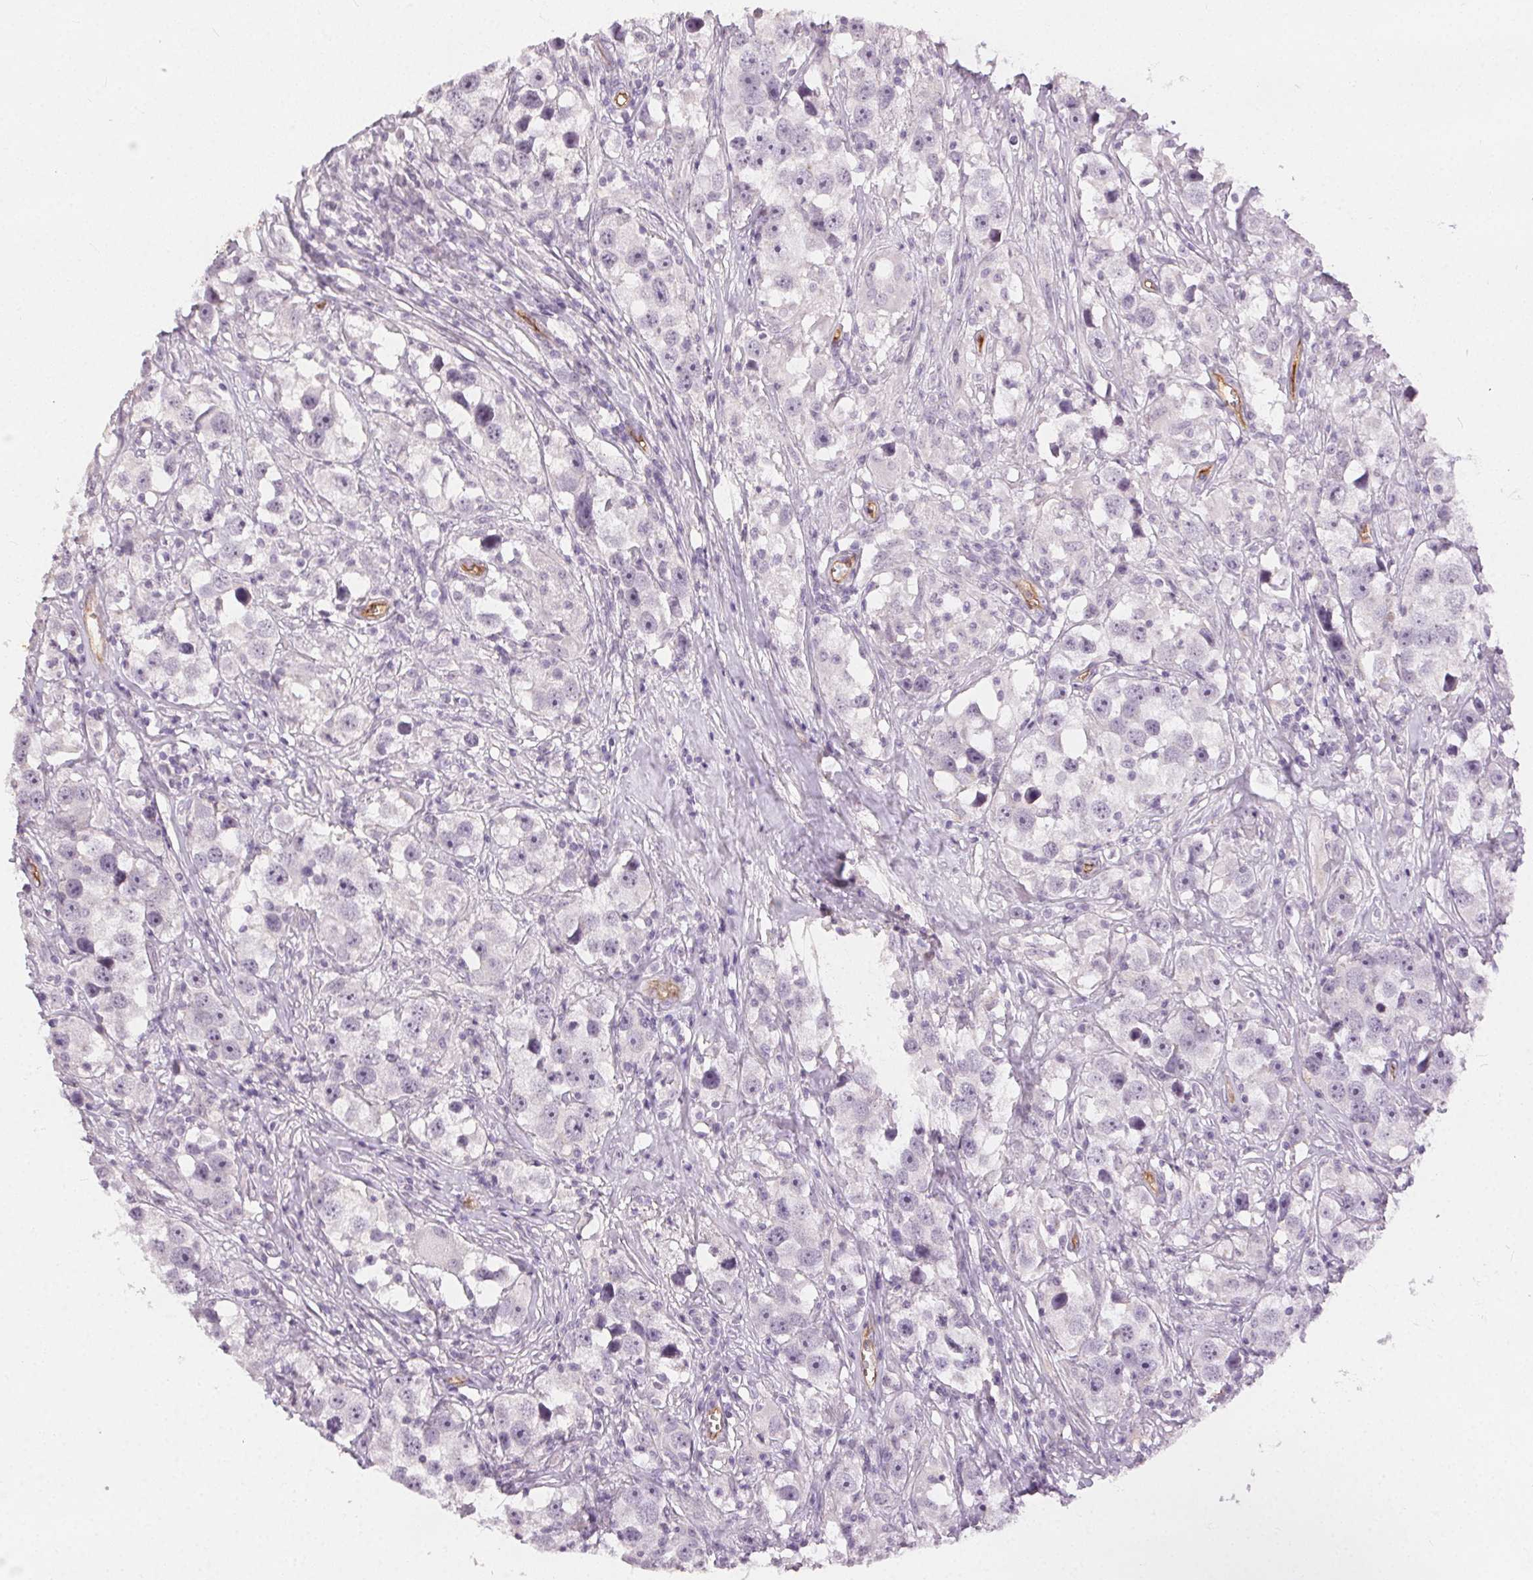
{"staining": {"intensity": "negative", "quantity": "none", "location": "none"}, "tissue": "testis cancer", "cell_type": "Tumor cells", "image_type": "cancer", "snomed": [{"axis": "morphology", "description": "Seminoma, NOS"}, {"axis": "topography", "description": "Testis"}], "caption": "Human testis seminoma stained for a protein using immunohistochemistry shows no expression in tumor cells.", "gene": "PODXL", "patient": {"sex": "male", "age": 49}}